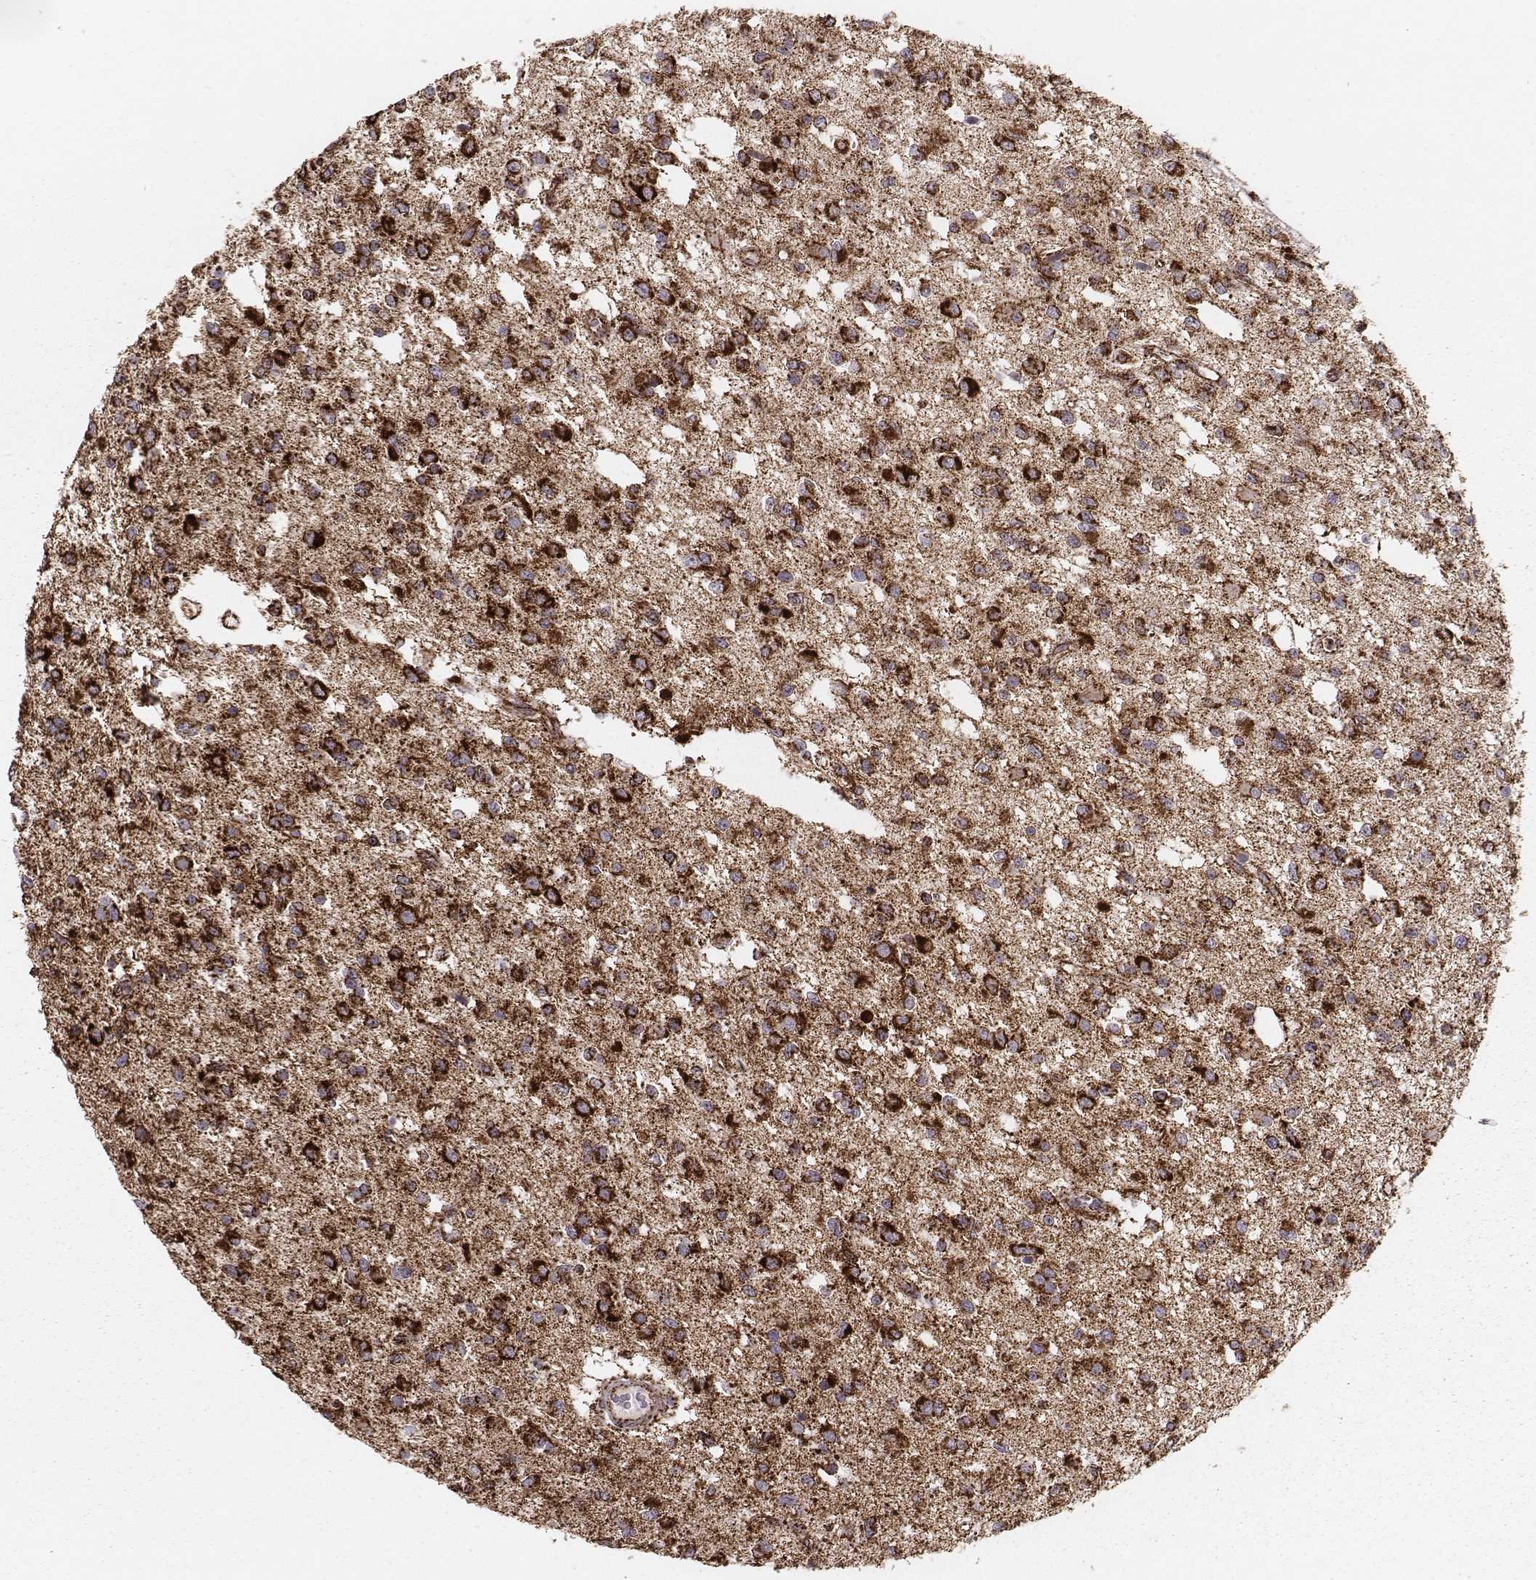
{"staining": {"intensity": "strong", "quantity": ">75%", "location": "cytoplasmic/membranous"}, "tissue": "glioma", "cell_type": "Tumor cells", "image_type": "cancer", "snomed": [{"axis": "morphology", "description": "Glioma, malignant, Low grade"}, {"axis": "topography", "description": "Brain"}], "caption": "About >75% of tumor cells in human glioma display strong cytoplasmic/membranous protein staining as visualized by brown immunohistochemical staining.", "gene": "TUFM", "patient": {"sex": "female", "age": 45}}